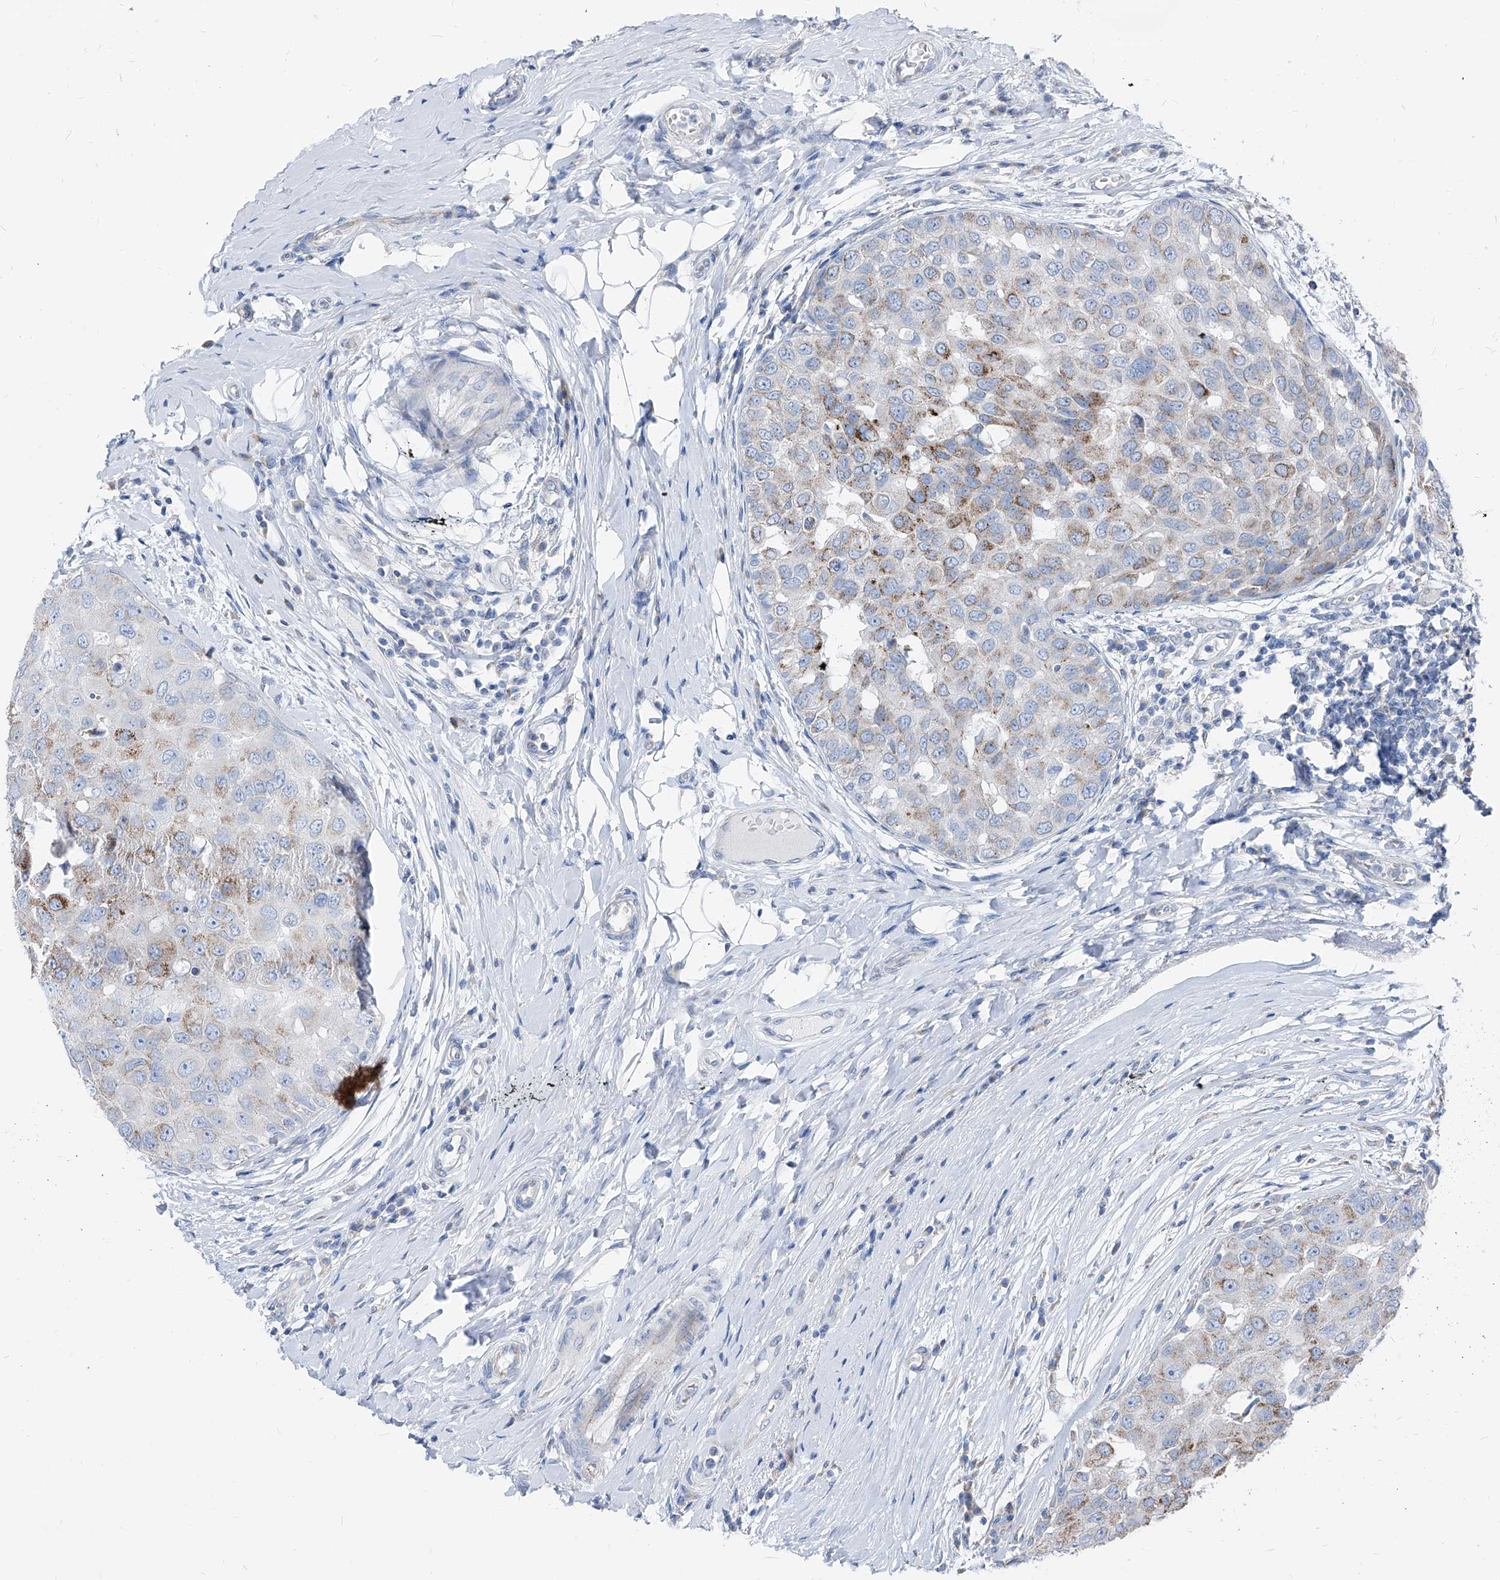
{"staining": {"intensity": "moderate", "quantity": "<25%", "location": "cytoplasmic/membranous"}, "tissue": "breast cancer", "cell_type": "Tumor cells", "image_type": "cancer", "snomed": [{"axis": "morphology", "description": "Duct carcinoma"}, {"axis": "topography", "description": "Breast"}], "caption": "Protein analysis of breast infiltrating ductal carcinoma tissue displays moderate cytoplasmic/membranous positivity in about <25% of tumor cells.", "gene": "AGPS", "patient": {"sex": "female", "age": 27}}